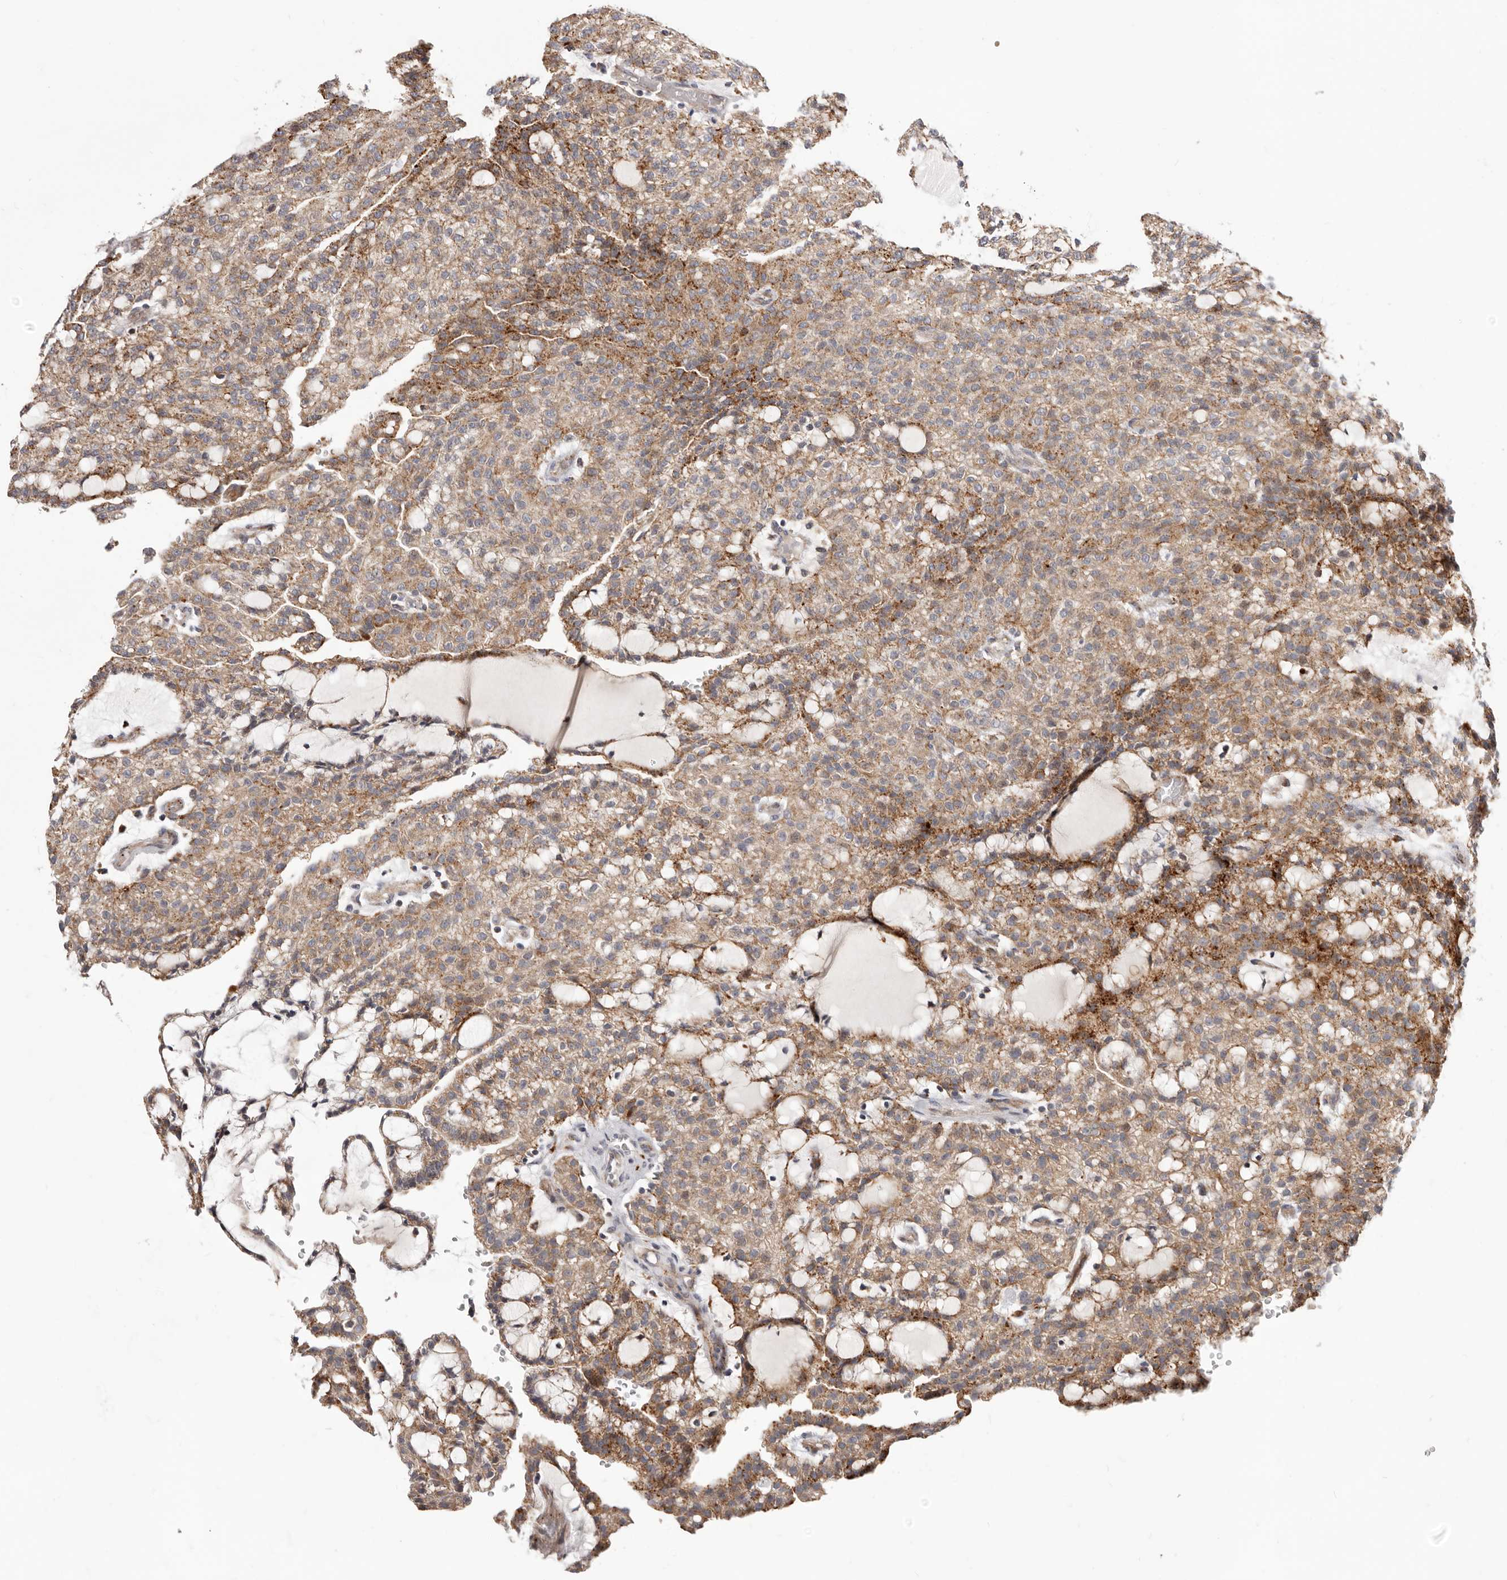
{"staining": {"intensity": "moderate", "quantity": ">75%", "location": "cytoplasmic/membranous"}, "tissue": "renal cancer", "cell_type": "Tumor cells", "image_type": "cancer", "snomed": [{"axis": "morphology", "description": "Adenocarcinoma, NOS"}, {"axis": "topography", "description": "Kidney"}], "caption": "High-power microscopy captured an immunohistochemistry (IHC) micrograph of adenocarcinoma (renal), revealing moderate cytoplasmic/membranous staining in about >75% of tumor cells.", "gene": "TOR3A", "patient": {"sex": "male", "age": 63}}